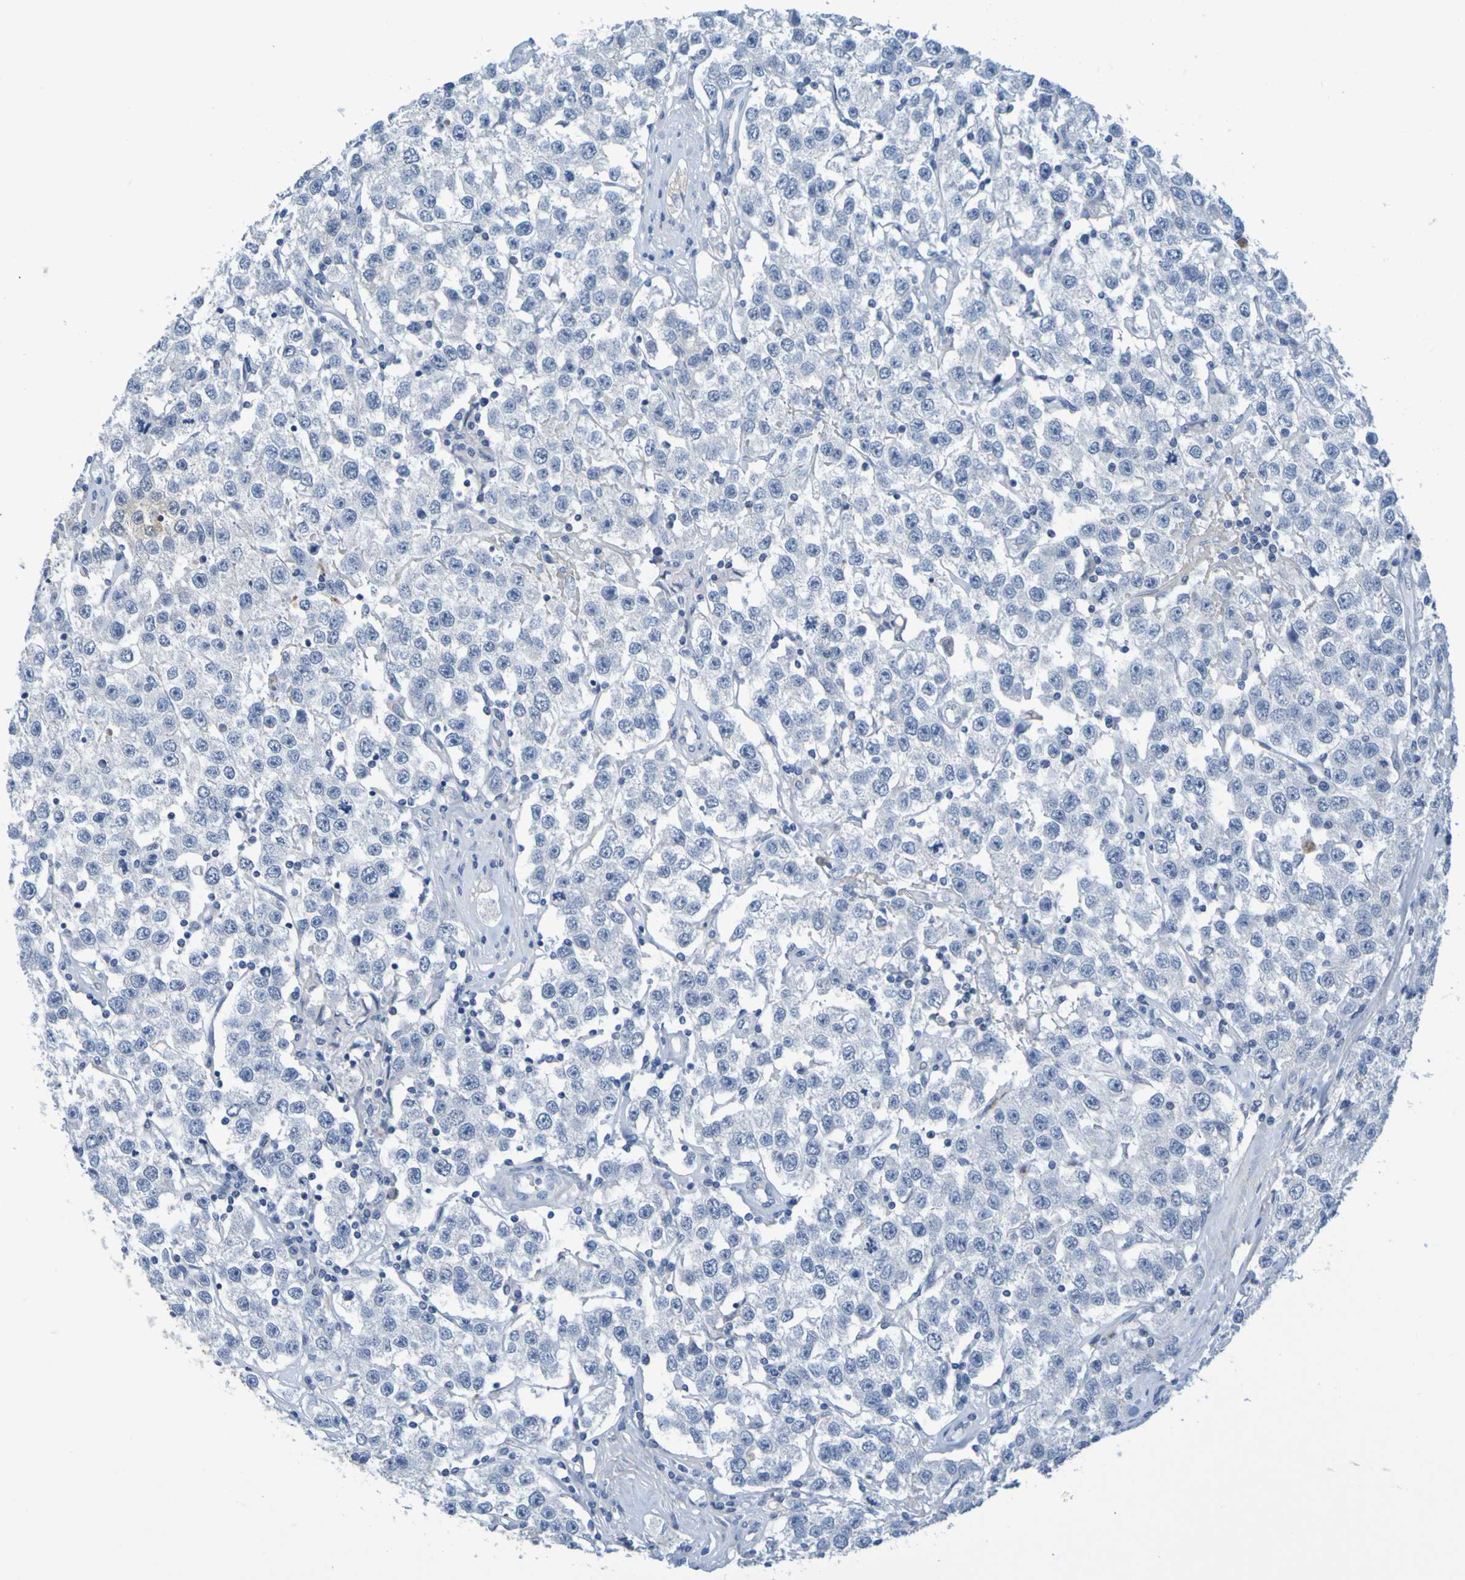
{"staining": {"intensity": "negative", "quantity": "none", "location": "none"}, "tissue": "testis cancer", "cell_type": "Tumor cells", "image_type": "cancer", "snomed": [{"axis": "morphology", "description": "Seminoma, NOS"}, {"axis": "topography", "description": "Testis"}], "caption": "An immunohistochemistry photomicrograph of testis seminoma is shown. There is no staining in tumor cells of testis seminoma.", "gene": "IL10", "patient": {"sex": "male", "age": 52}}